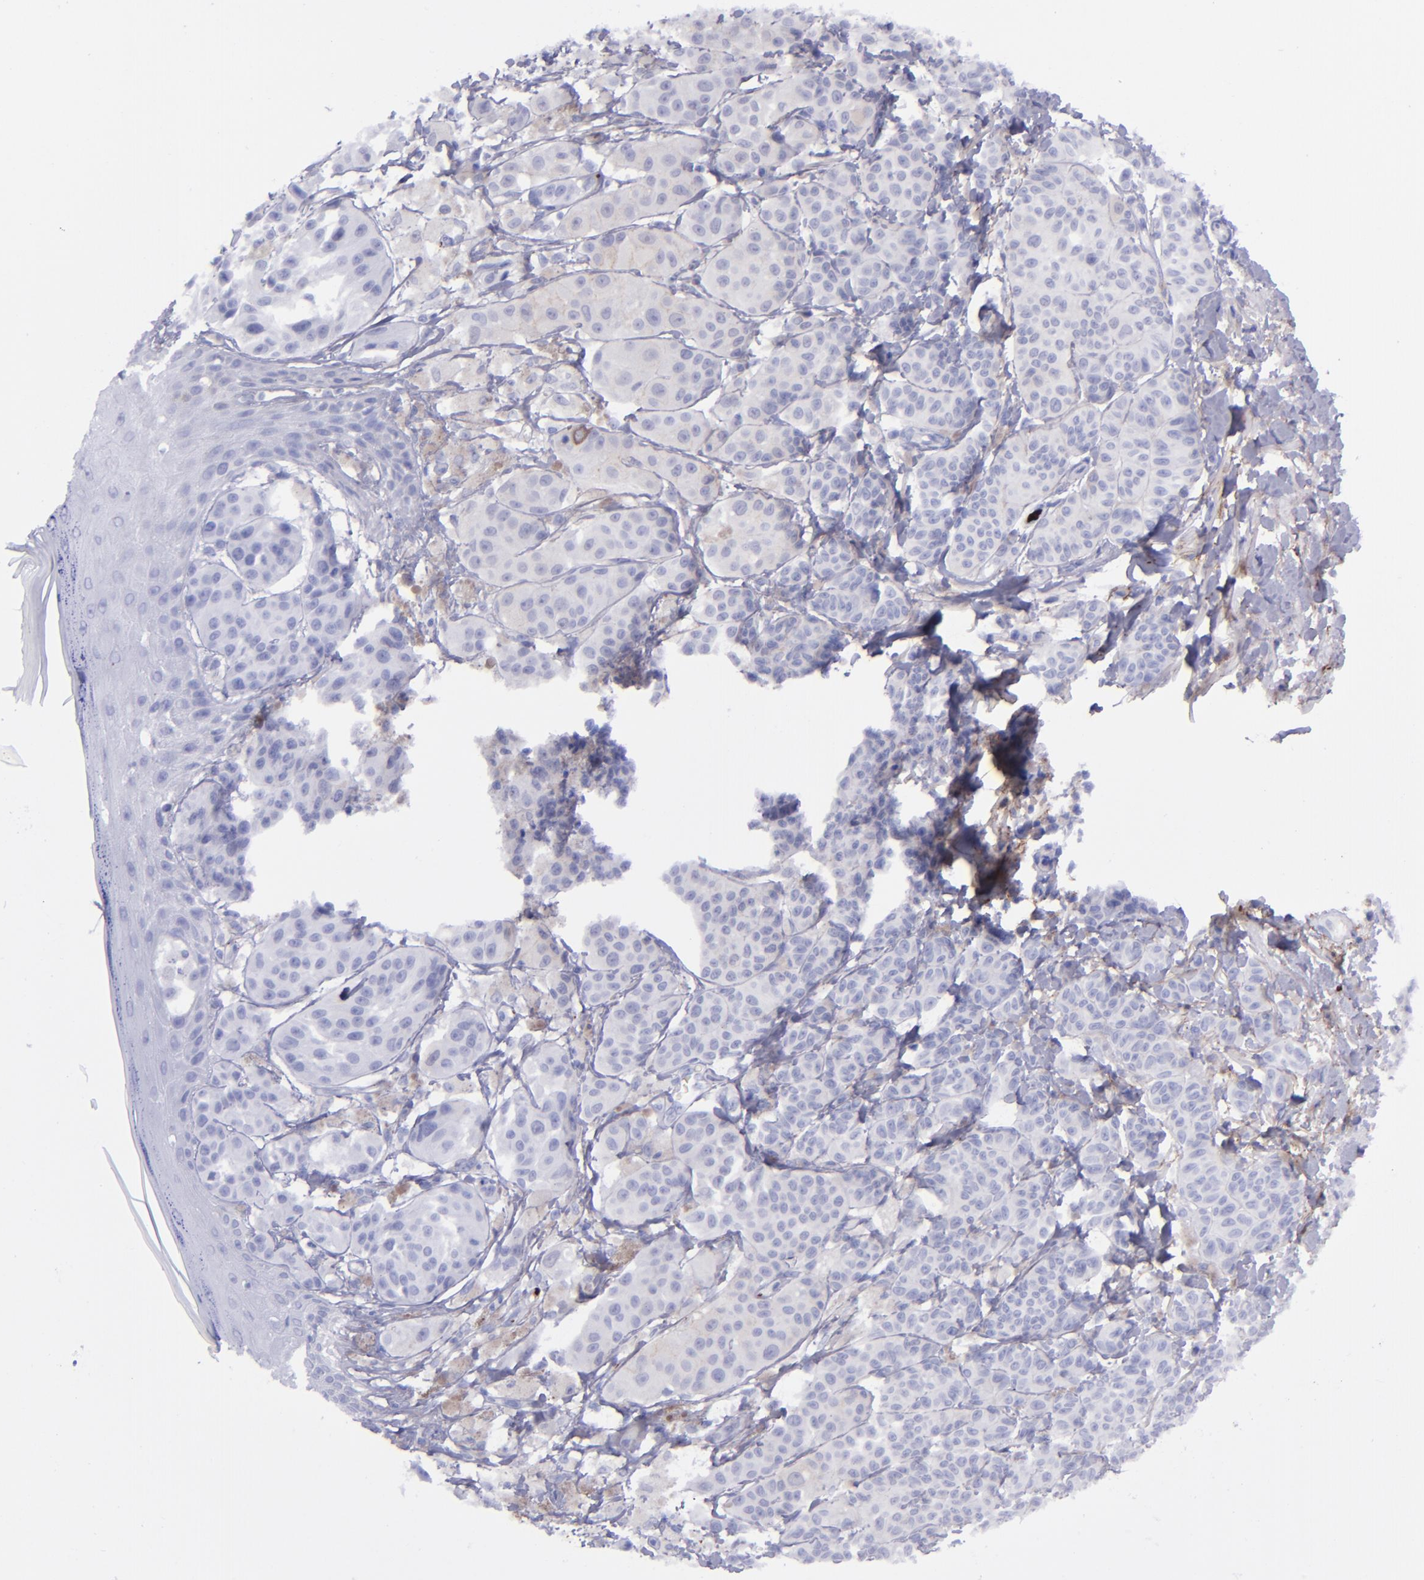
{"staining": {"intensity": "negative", "quantity": "none", "location": "none"}, "tissue": "melanoma", "cell_type": "Tumor cells", "image_type": "cancer", "snomed": [{"axis": "morphology", "description": "Malignant melanoma, NOS"}, {"axis": "topography", "description": "Skin"}], "caption": "High power microscopy photomicrograph of an immunohistochemistry histopathology image of melanoma, revealing no significant expression in tumor cells.", "gene": "EFCAB13", "patient": {"sex": "male", "age": 76}}